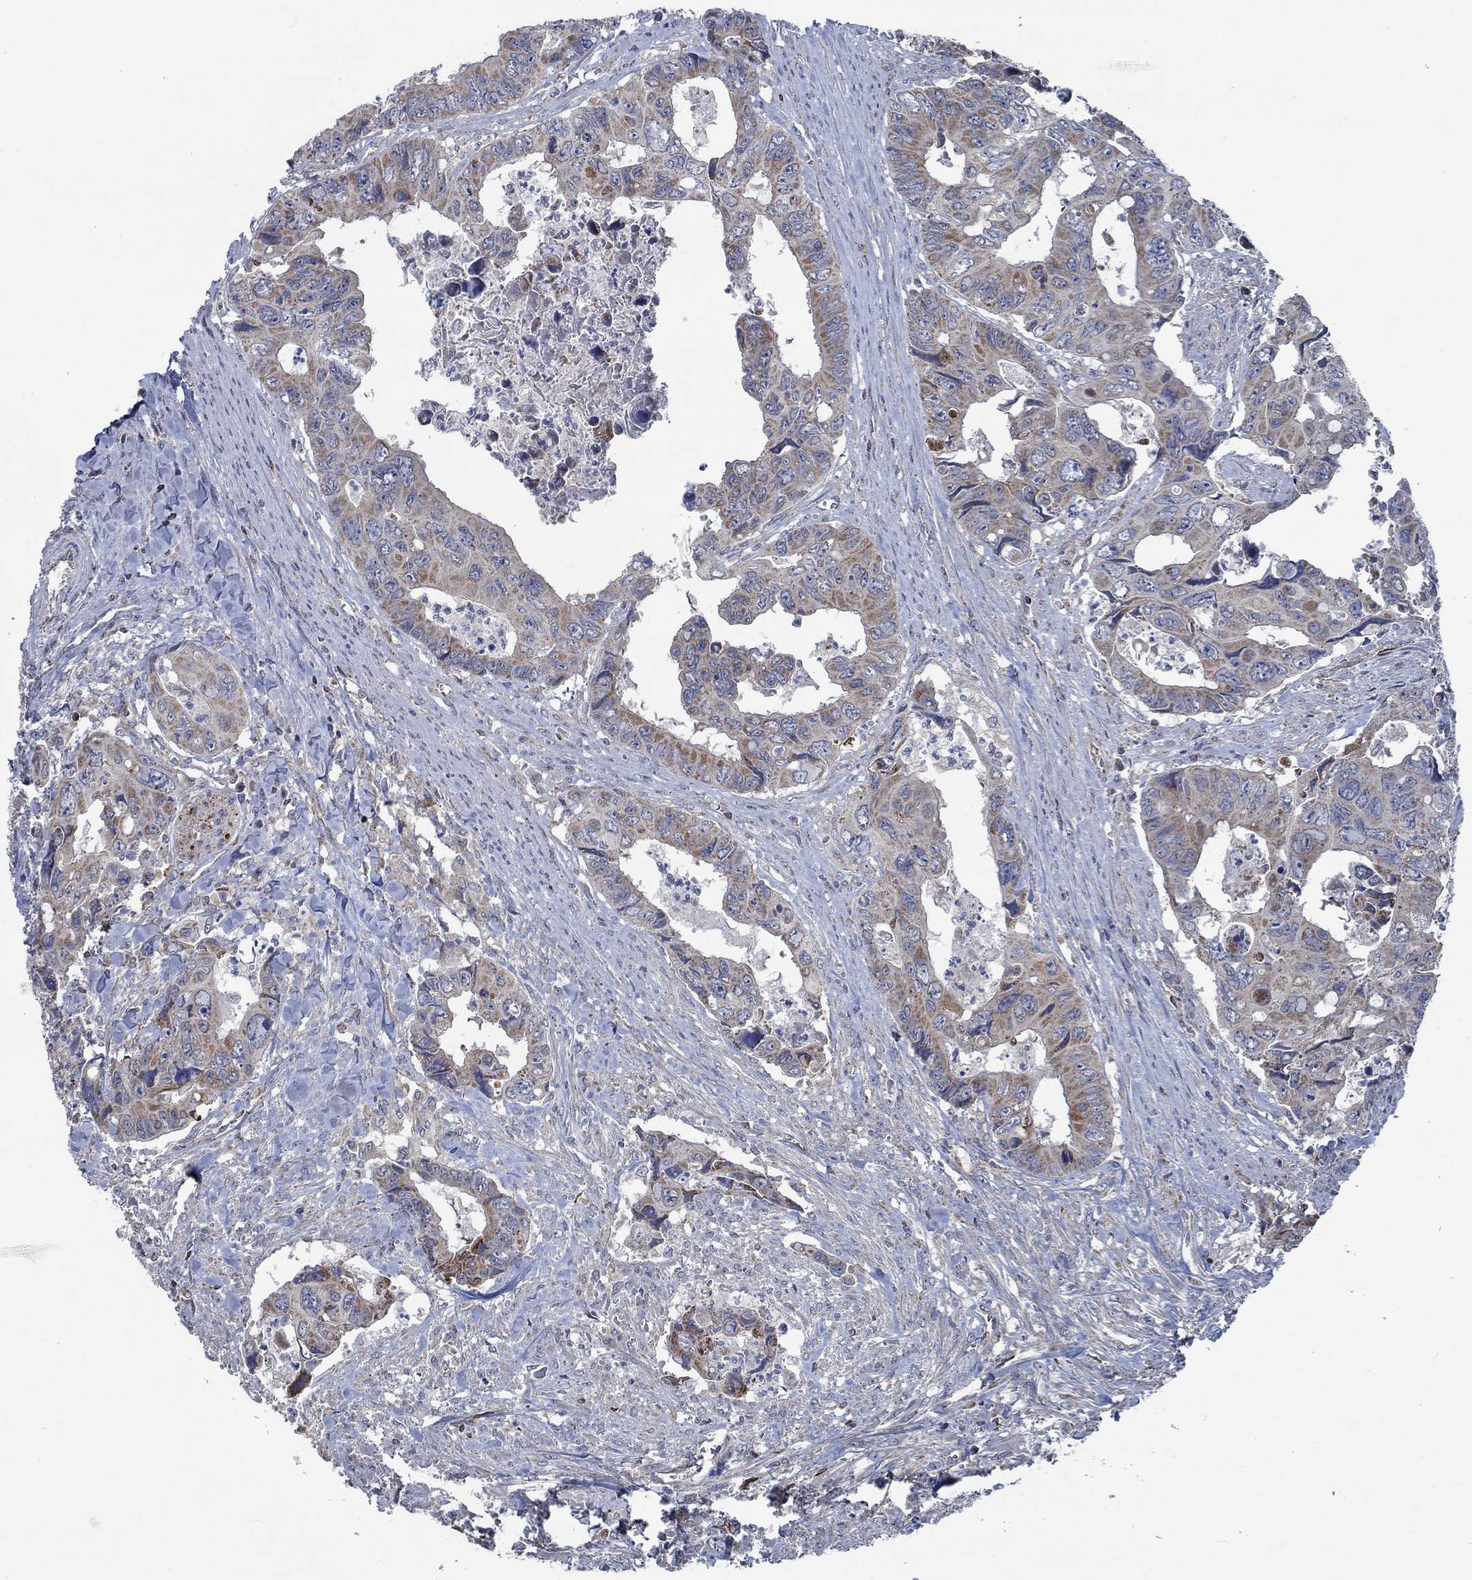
{"staining": {"intensity": "weak", "quantity": ">75%", "location": "cytoplasmic/membranous"}, "tissue": "colorectal cancer", "cell_type": "Tumor cells", "image_type": "cancer", "snomed": [{"axis": "morphology", "description": "Adenocarcinoma, NOS"}, {"axis": "topography", "description": "Rectum"}], "caption": "This is a histology image of immunohistochemistry staining of colorectal adenocarcinoma, which shows weak positivity in the cytoplasmic/membranous of tumor cells.", "gene": "STXBP6", "patient": {"sex": "male", "age": 62}}